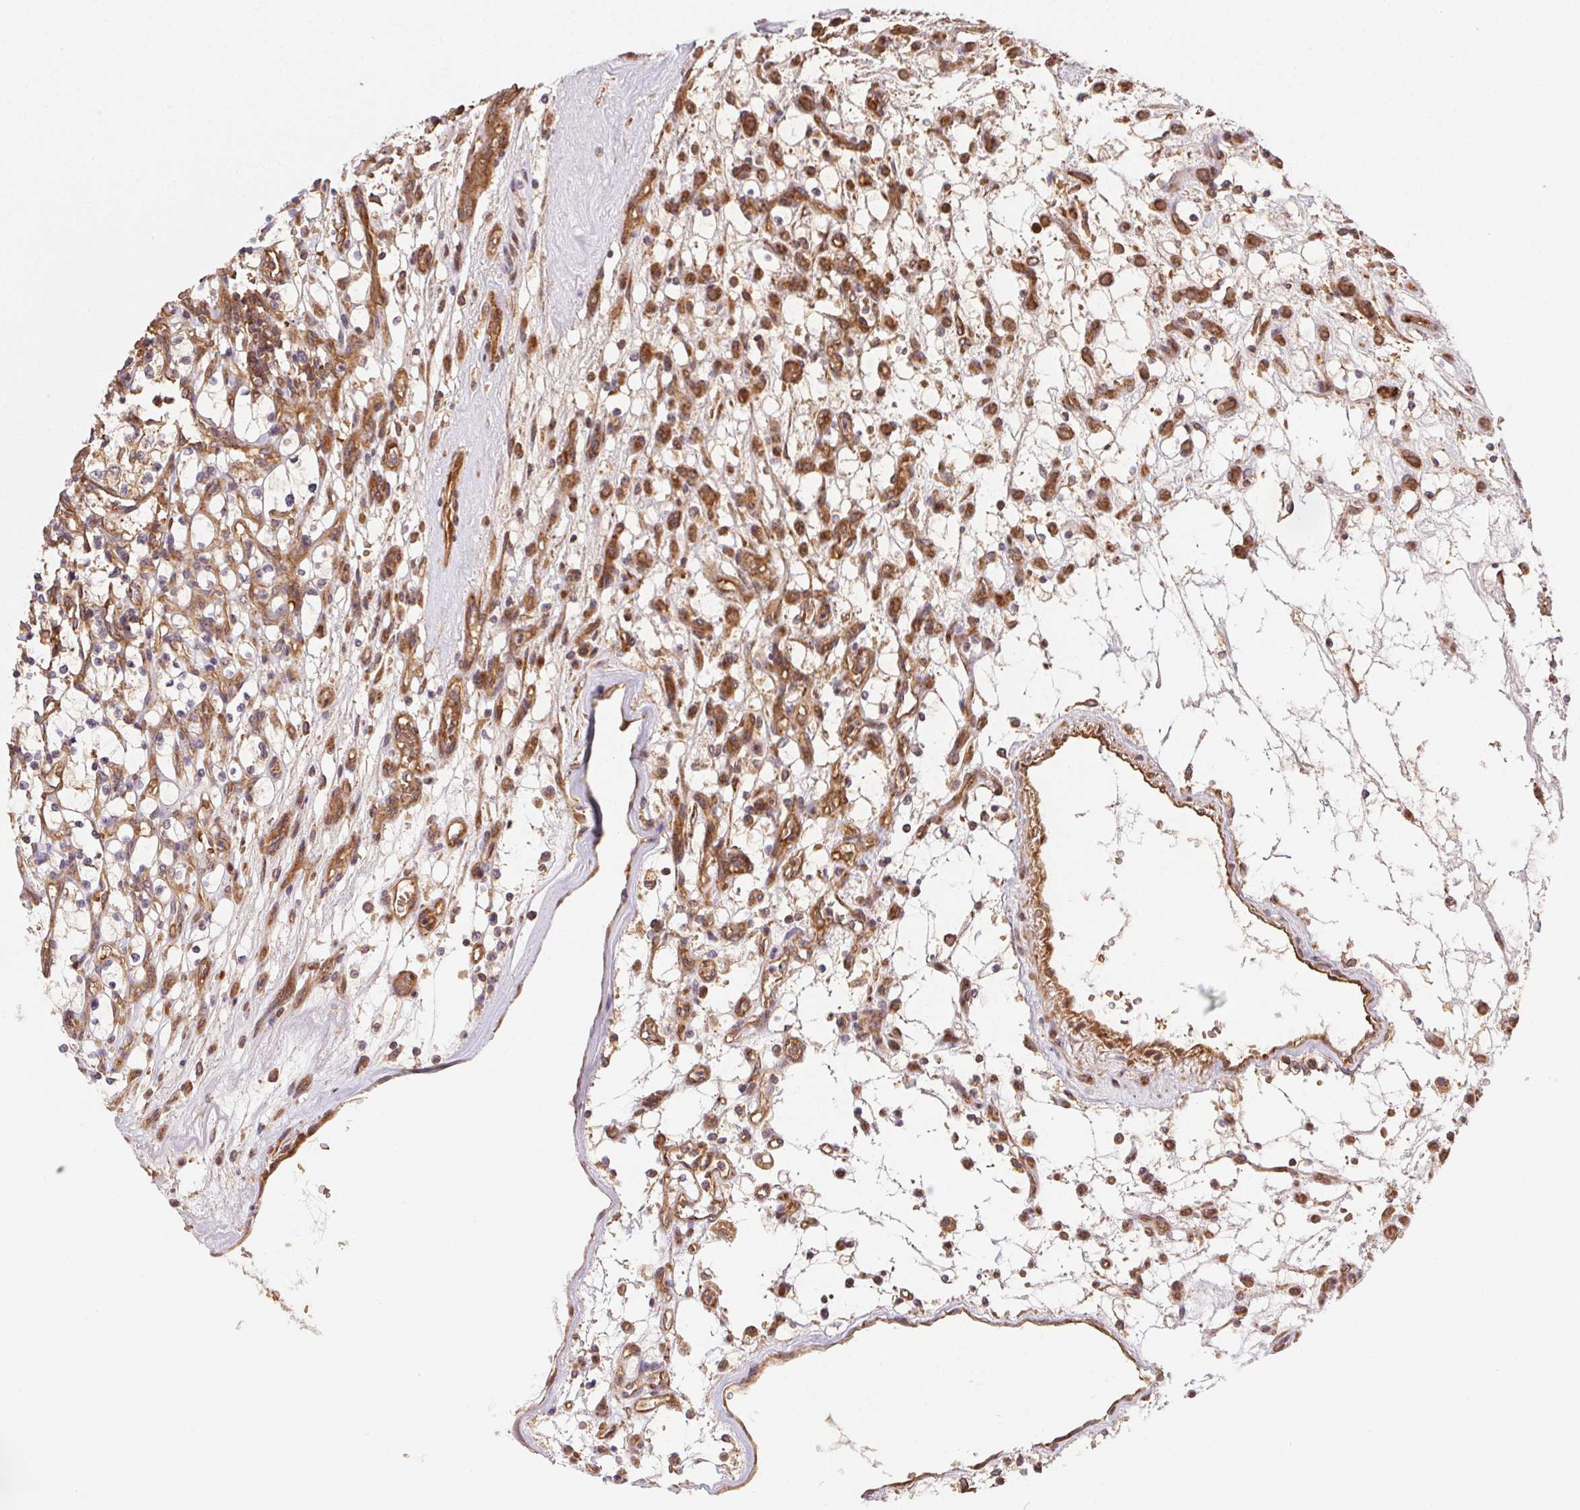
{"staining": {"intensity": "moderate", "quantity": ">75%", "location": "cytoplasmic/membranous"}, "tissue": "renal cancer", "cell_type": "Tumor cells", "image_type": "cancer", "snomed": [{"axis": "morphology", "description": "Adenocarcinoma, NOS"}, {"axis": "topography", "description": "Kidney"}], "caption": "Immunohistochemistry image of neoplastic tissue: human renal cancer (adenocarcinoma) stained using IHC exhibits medium levels of moderate protein expression localized specifically in the cytoplasmic/membranous of tumor cells, appearing as a cytoplasmic/membranous brown color.", "gene": "USE1", "patient": {"sex": "female", "age": 69}}